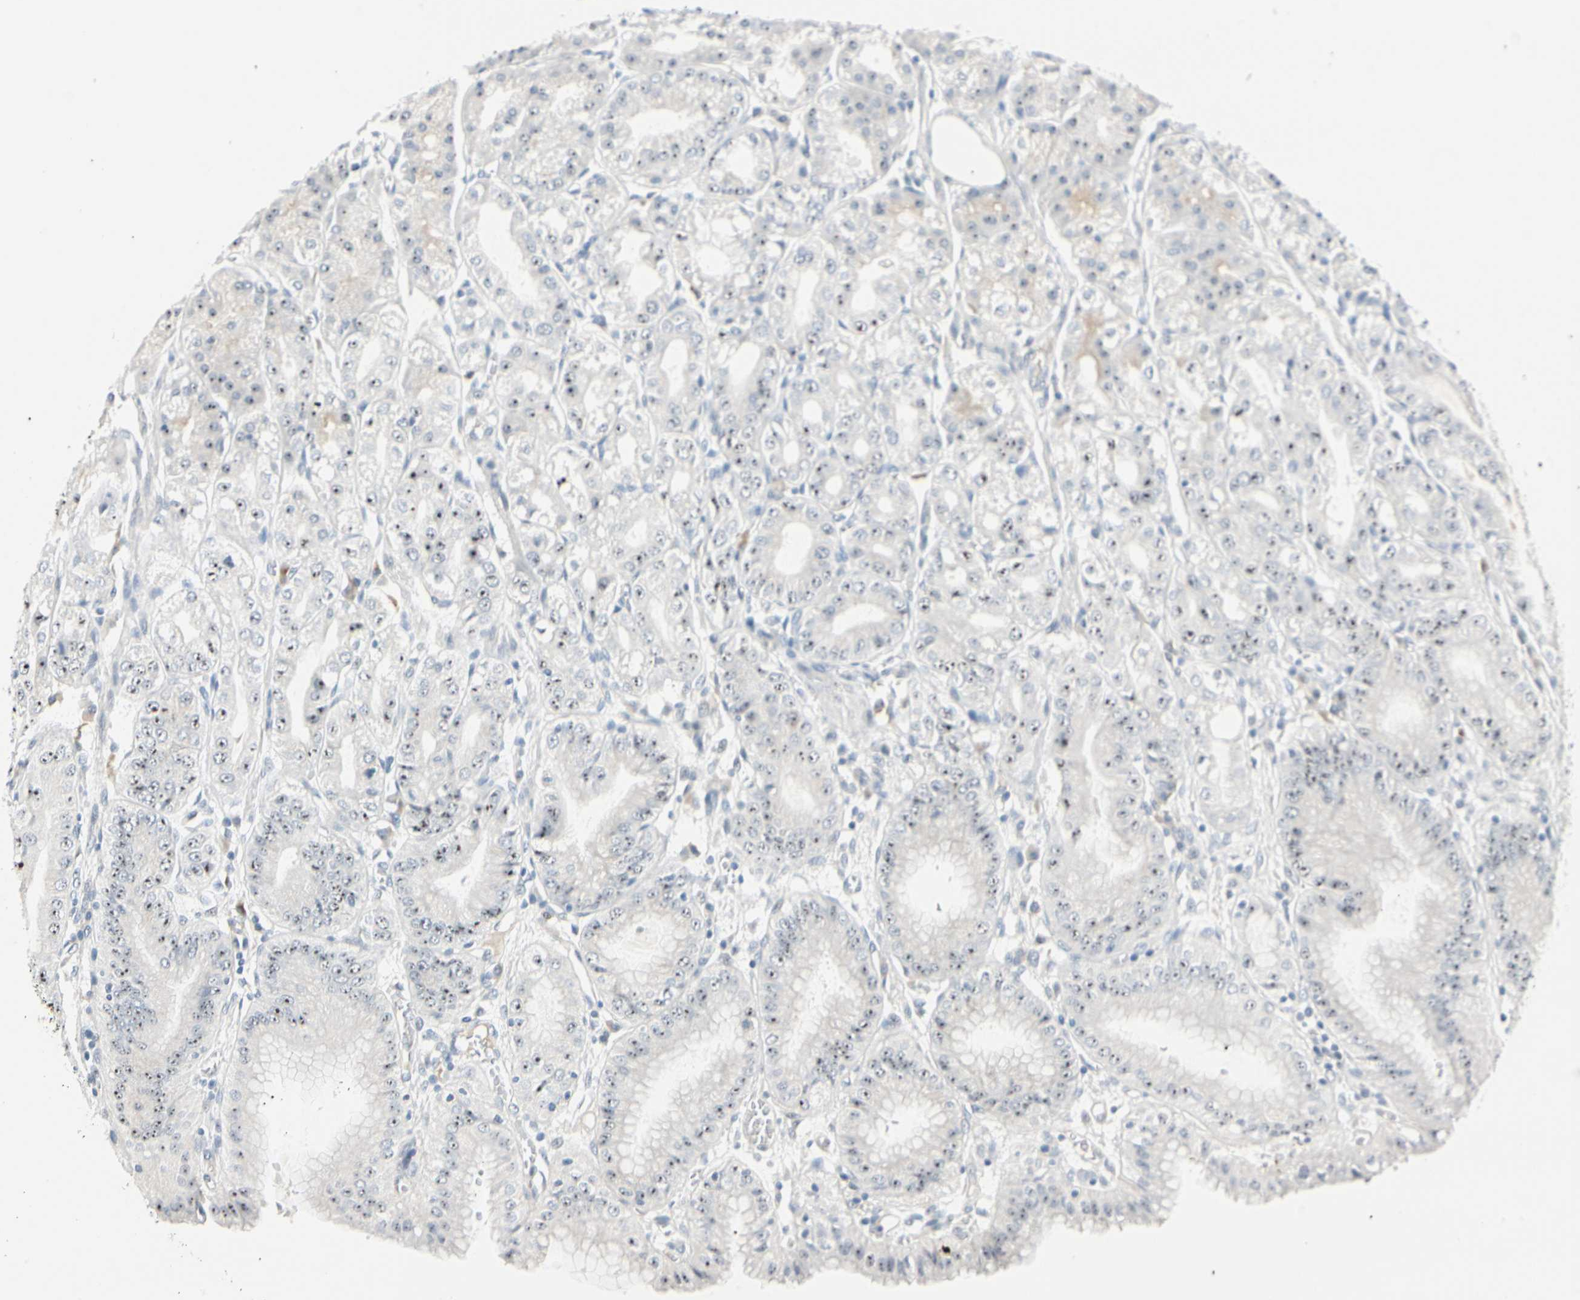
{"staining": {"intensity": "moderate", "quantity": "25%-75%", "location": "cytoplasmic/membranous,nuclear"}, "tissue": "stomach", "cell_type": "Glandular cells", "image_type": "normal", "snomed": [{"axis": "morphology", "description": "Normal tissue, NOS"}, {"axis": "topography", "description": "Stomach, lower"}], "caption": "The image reveals immunohistochemical staining of benign stomach. There is moderate cytoplasmic/membranous,nuclear positivity is present in approximately 25%-75% of glandular cells.", "gene": "ZSCAN1", "patient": {"sex": "male", "age": 71}}